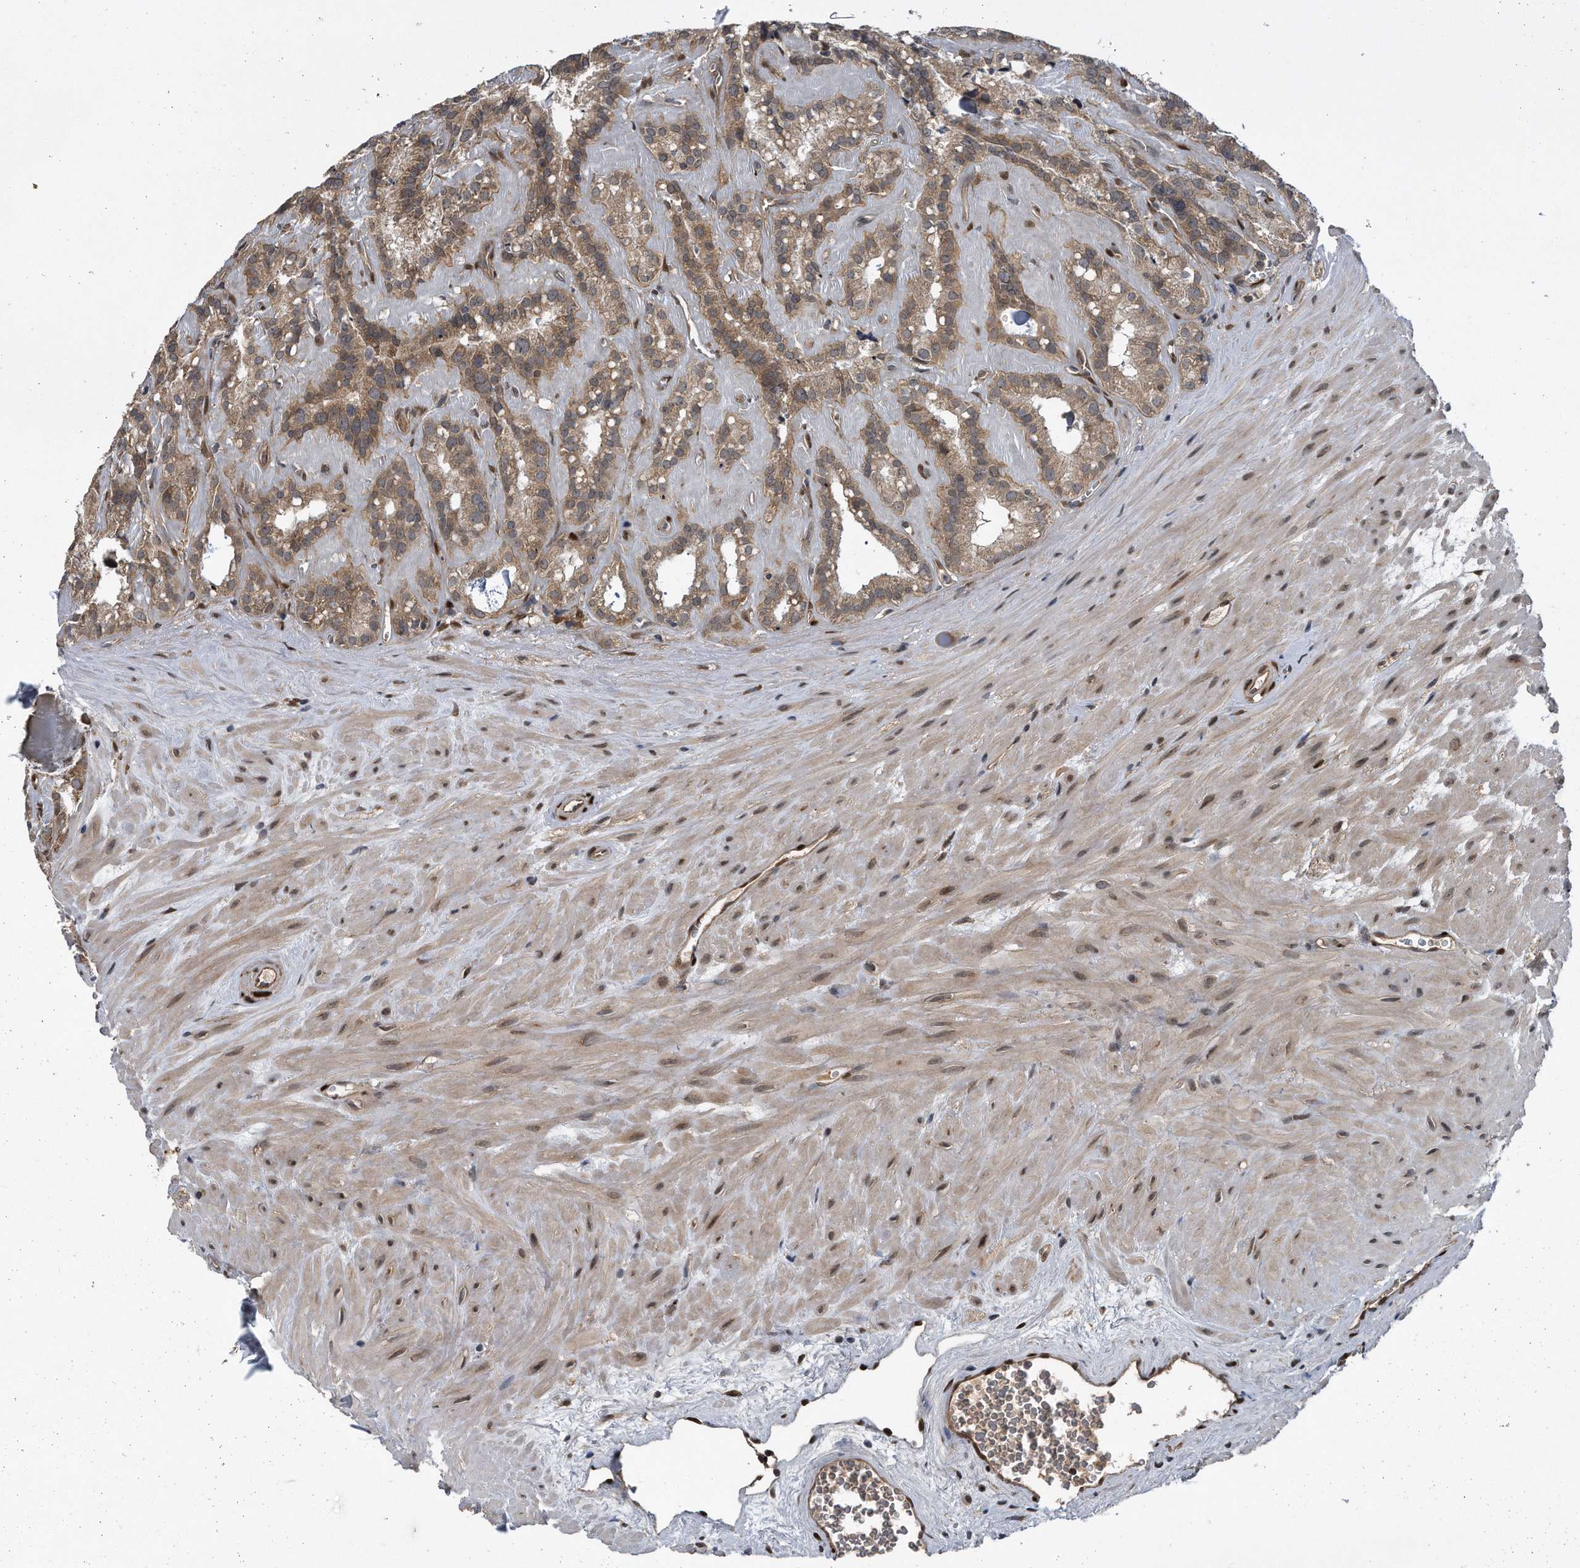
{"staining": {"intensity": "moderate", "quantity": ">75%", "location": "cytoplasmic/membranous"}, "tissue": "seminal vesicle", "cell_type": "Glandular cells", "image_type": "normal", "snomed": [{"axis": "morphology", "description": "Normal tissue, NOS"}, {"axis": "topography", "description": "Prostate"}, {"axis": "topography", "description": "Seminal veicle"}], "caption": "Immunohistochemical staining of benign seminal vesicle reveals >75% levels of moderate cytoplasmic/membranous protein staining in approximately >75% of glandular cells.", "gene": "ZNF79", "patient": {"sex": "male", "age": 59}}